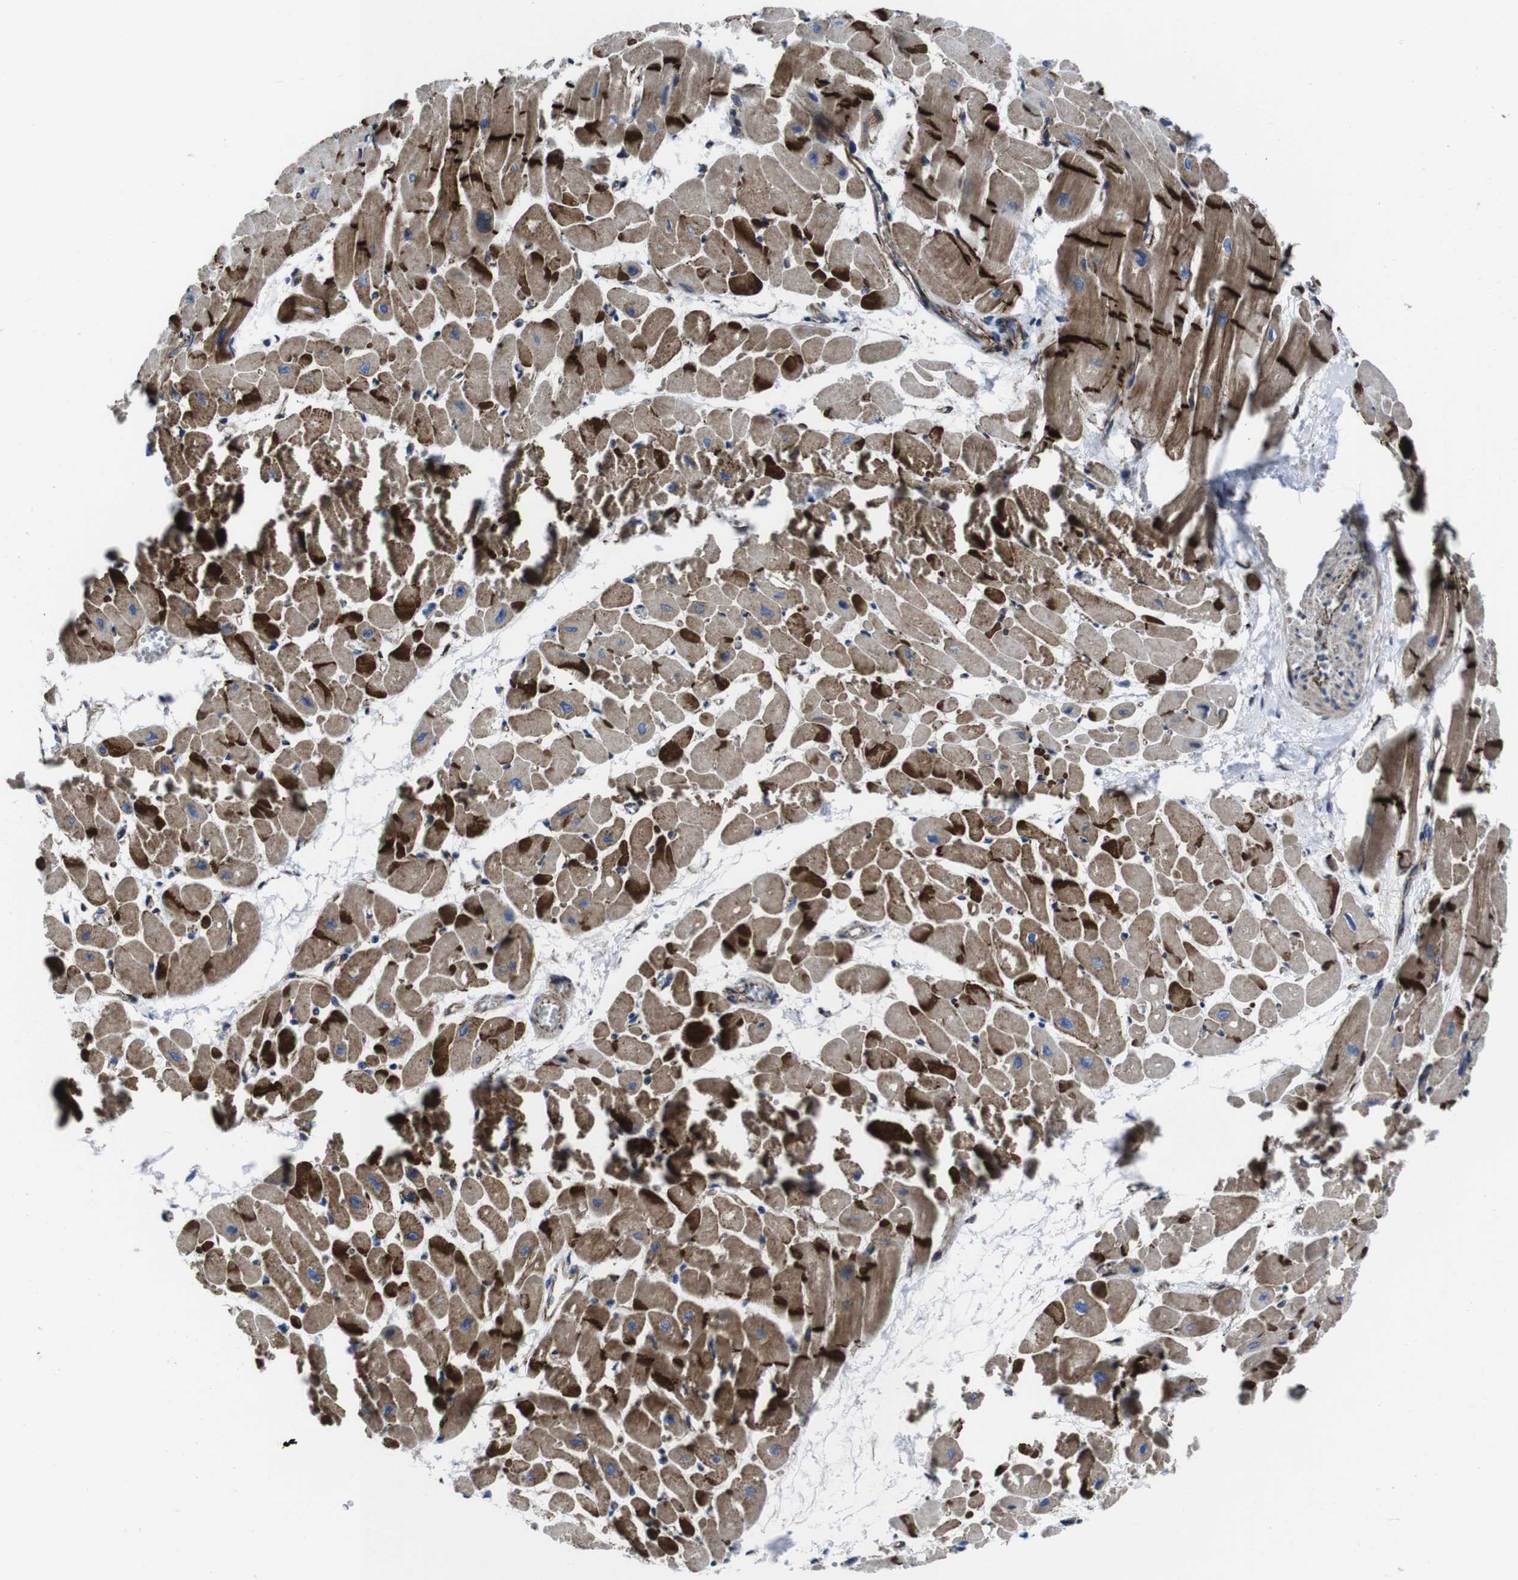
{"staining": {"intensity": "strong", "quantity": ">75%", "location": "cytoplasmic/membranous"}, "tissue": "heart muscle", "cell_type": "Cardiomyocytes", "image_type": "normal", "snomed": [{"axis": "morphology", "description": "Normal tissue, NOS"}, {"axis": "topography", "description": "Heart"}], "caption": "Strong cytoplasmic/membranous expression is present in approximately >75% of cardiomyocytes in normal heart muscle. The staining was performed using DAB (3,3'-diaminobenzidine), with brown indicating positive protein expression. Nuclei are stained blue with hematoxylin.", "gene": "NUMB", "patient": {"sex": "male", "age": 45}}